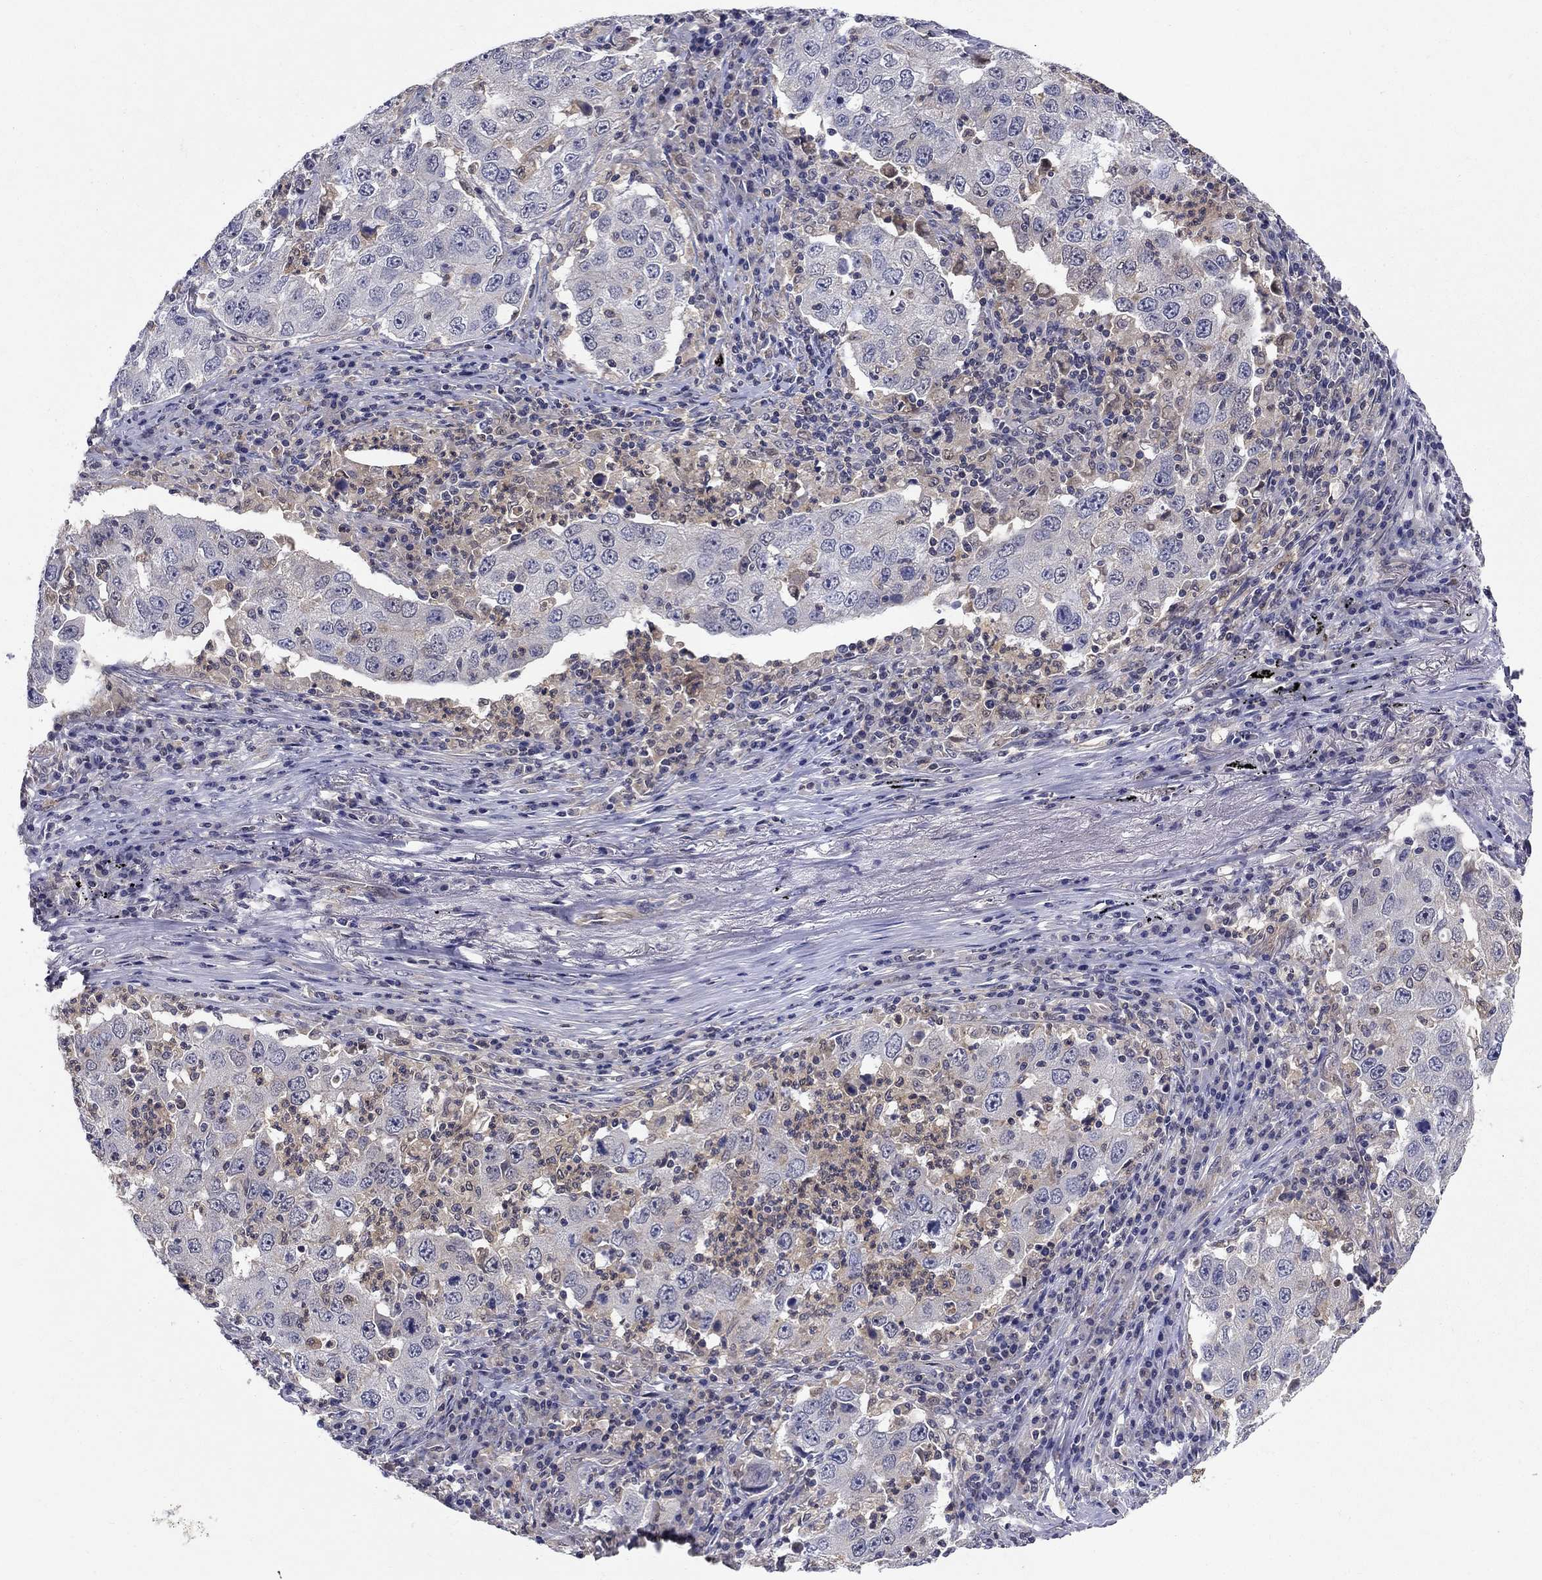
{"staining": {"intensity": "negative", "quantity": "none", "location": "none"}, "tissue": "lung cancer", "cell_type": "Tumor cells", "image_type": "cancer", "snomed": [{"axis": "morphology", "description": "Adenocarcinoma, NOS"}, {"axis": "topography", "description": "Lung"}], "caption": "Lung adenocarcinoma stained for a protein using immunohistochemistry reveals no positivity tumor cells.", "gene": "GLTP", "patient": {"sex": "male", "age": 73}}